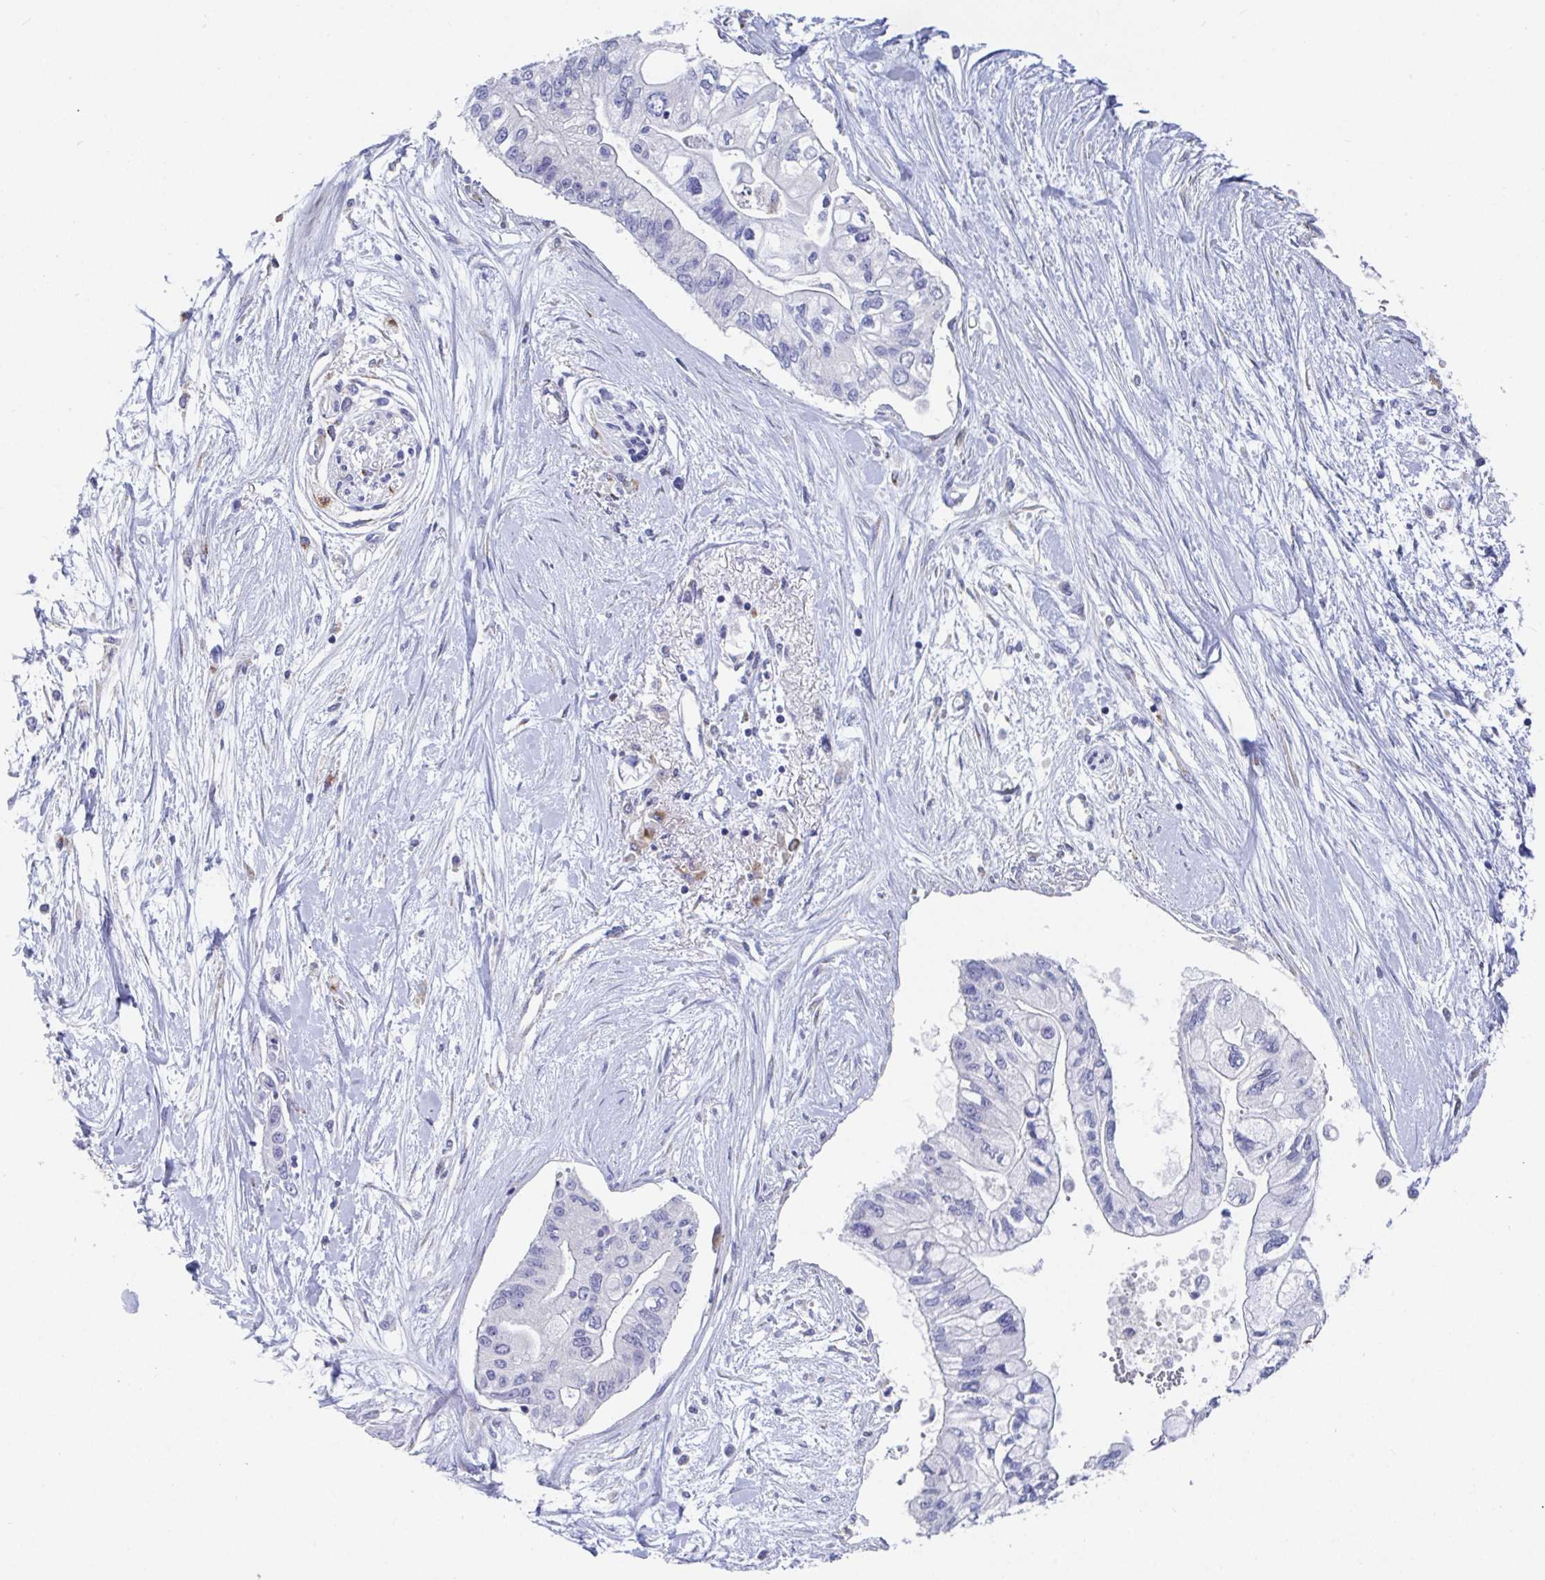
{"staining": {"intensity": "negative", "quantity": "none", "location": "none"}, "tissue": "pancreatic cancer", "cell_type": "Tumor cells", "image_type": "cancer", "snomed": [{"axis": "morphology", "description": "Adenocarcinoma, NOS"}, {"axis": "topography", "description": "Pancreas"}], "caption": "Pancreatic adenocarcinoma was stained to show a protein in brown. There is no significant expression in tumor cells.", "gene": "TAS2R39", "patient": {"sex": "female", "age": 77}}